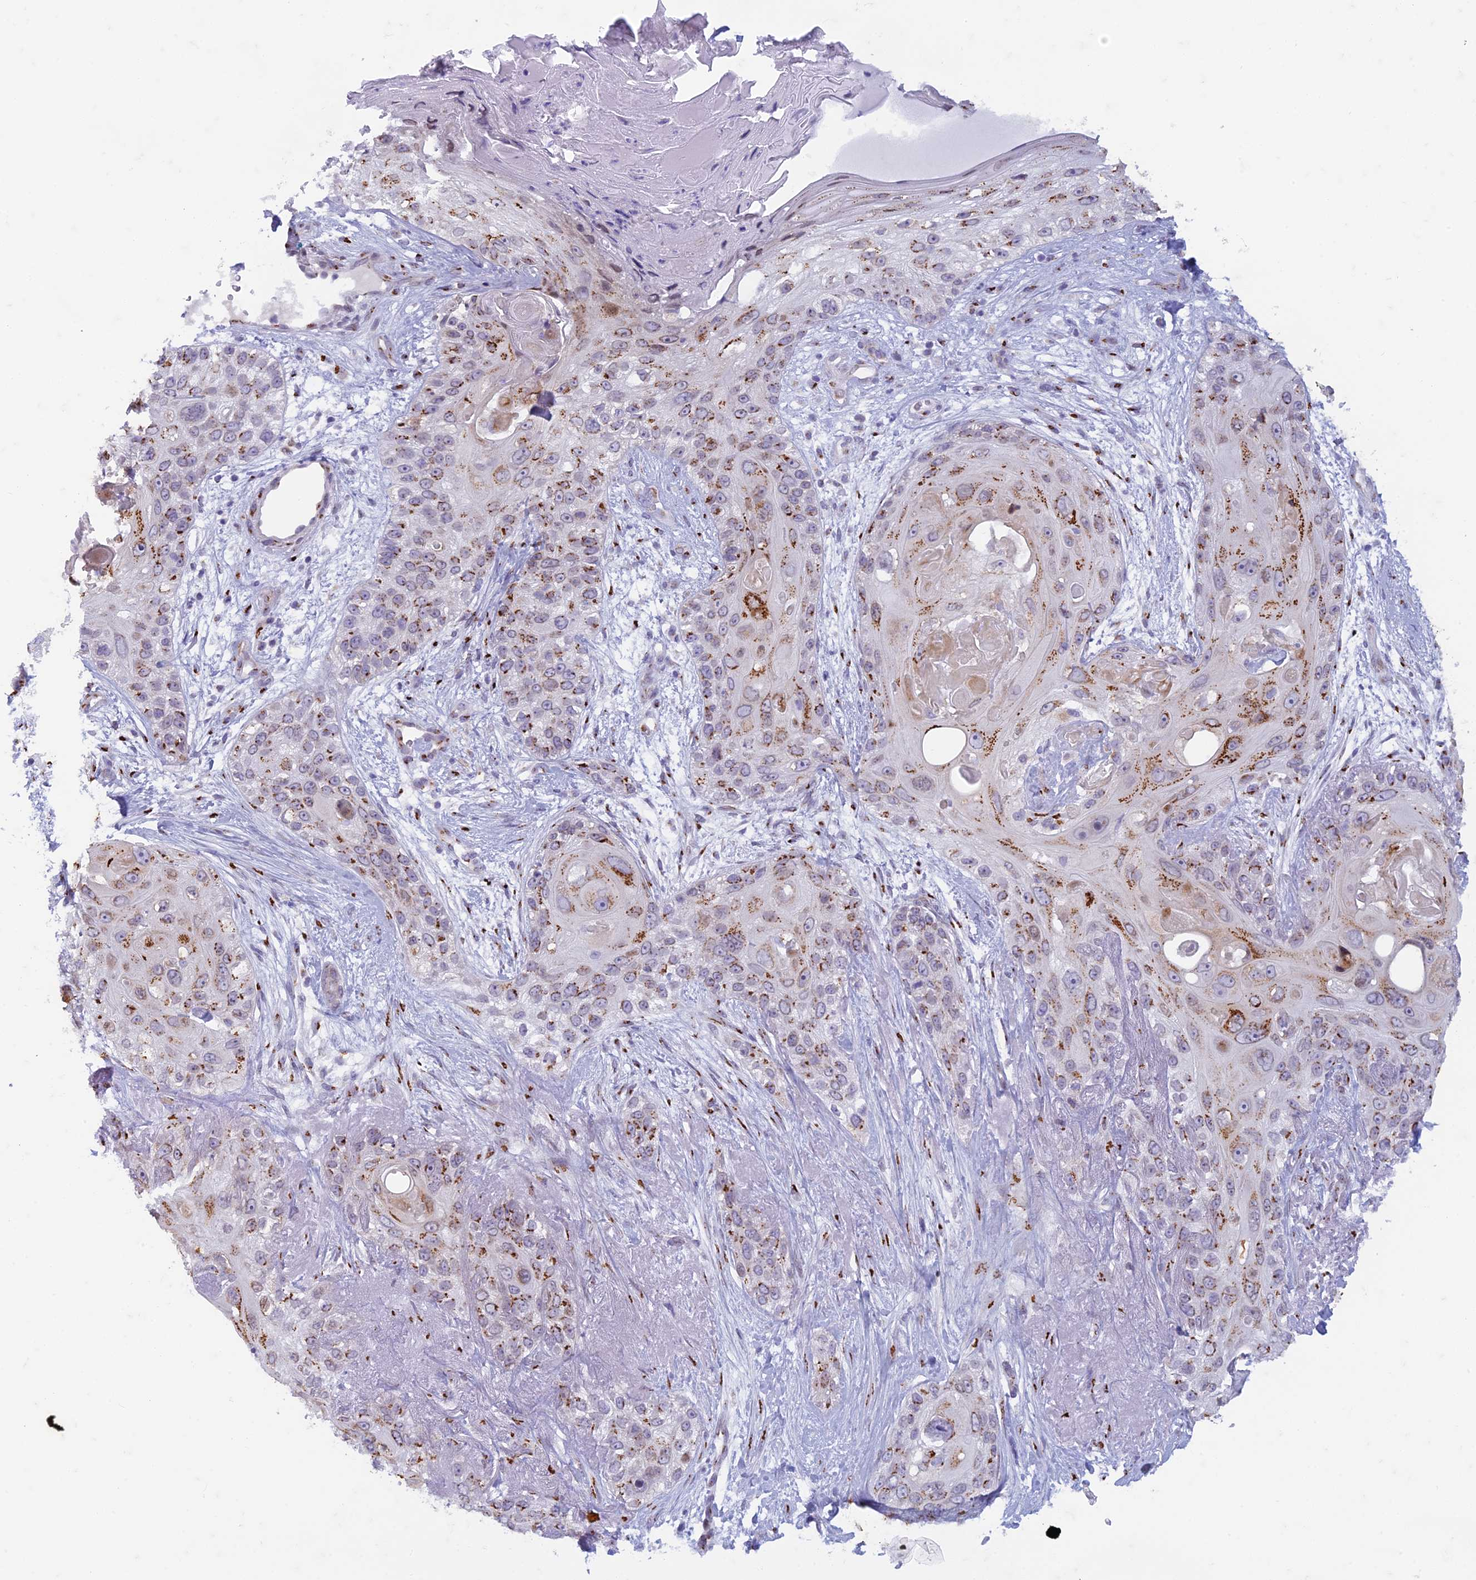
{"staining": {"intensity": "moderate", "quantity": ">75%", "location": "cytoplasmic/membranous"}, "tissue": "skin cancer", "cell_type": "Tumor cells", "image_type": "cancer", "snomed": [{"axis": "morphology", "description": "Normal tissue, NOS"}, {"axis": "morphology", "description": "Squamous cell carcinoma, NOS"}, {"axis": "topography", "description": "Skin"}], "caption": "Immunohistochemical staining of skin squamous cell carcinoma demonstrates medium levels of moderate cytoplasmic/membranous expression in approximately >75% of tumor cells. Immunohistochemistry stains the protein in brown and the nuclei are stained blue.", "gene": "FAM3C", "patient": {"sex": "male", "age": 72}}